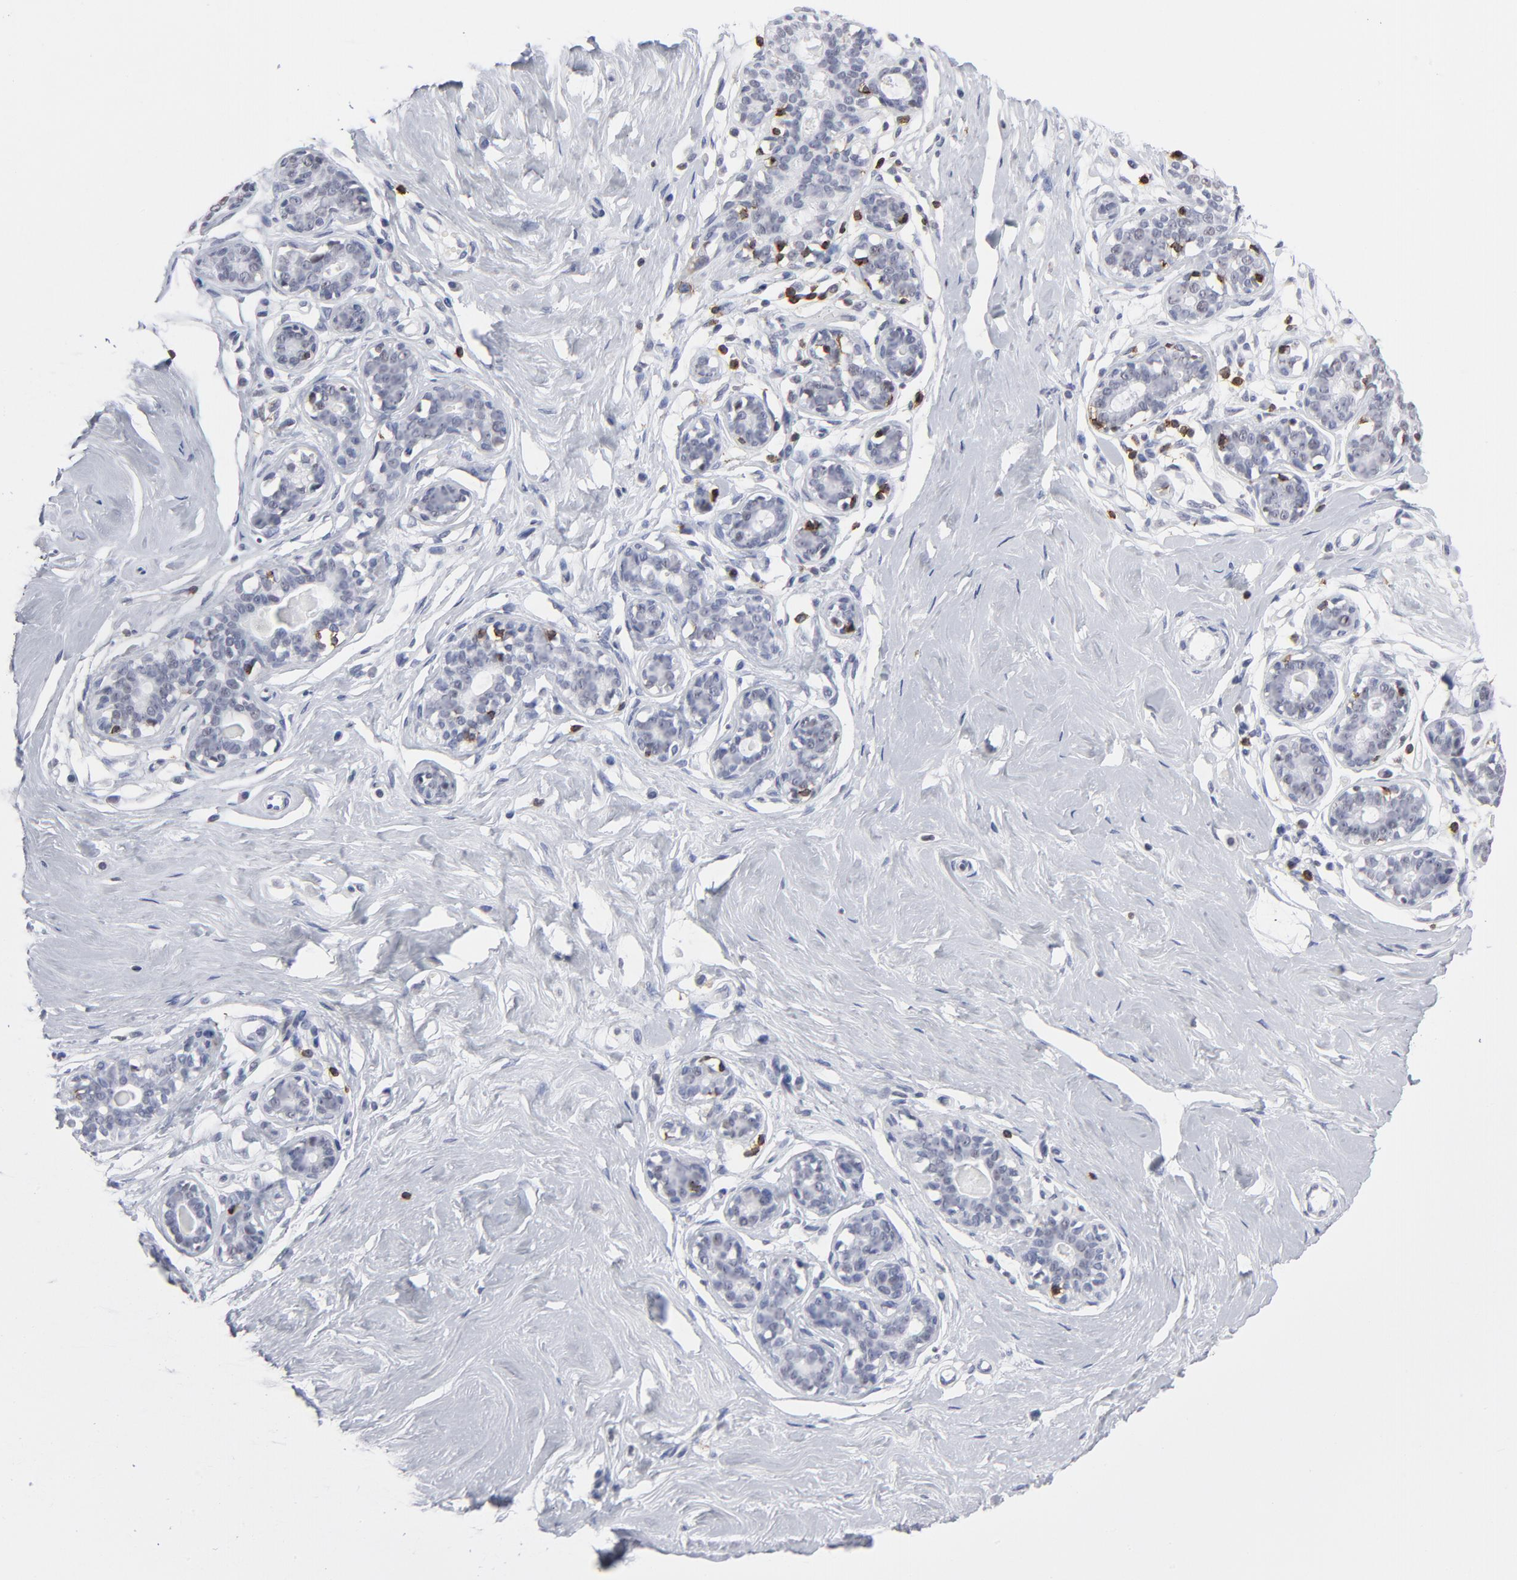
{"staining": {"intensity": "negative", "quantity": "none", "location": "none"}, "tissue": "breast", "cell_type": "Adipocytes", "image_type": "normal", "snomed": [{"axis": "morphology", "description": "Normal tissue, NOS"}, {"axis": "topography", "description": "Breast"}], "caption": "Breast stained for a protein using immunohistochemistry (IHC) reveals no positivity adipocytes.", "gene": "CD2", "patient": {"sex": "female", "age": 23}}